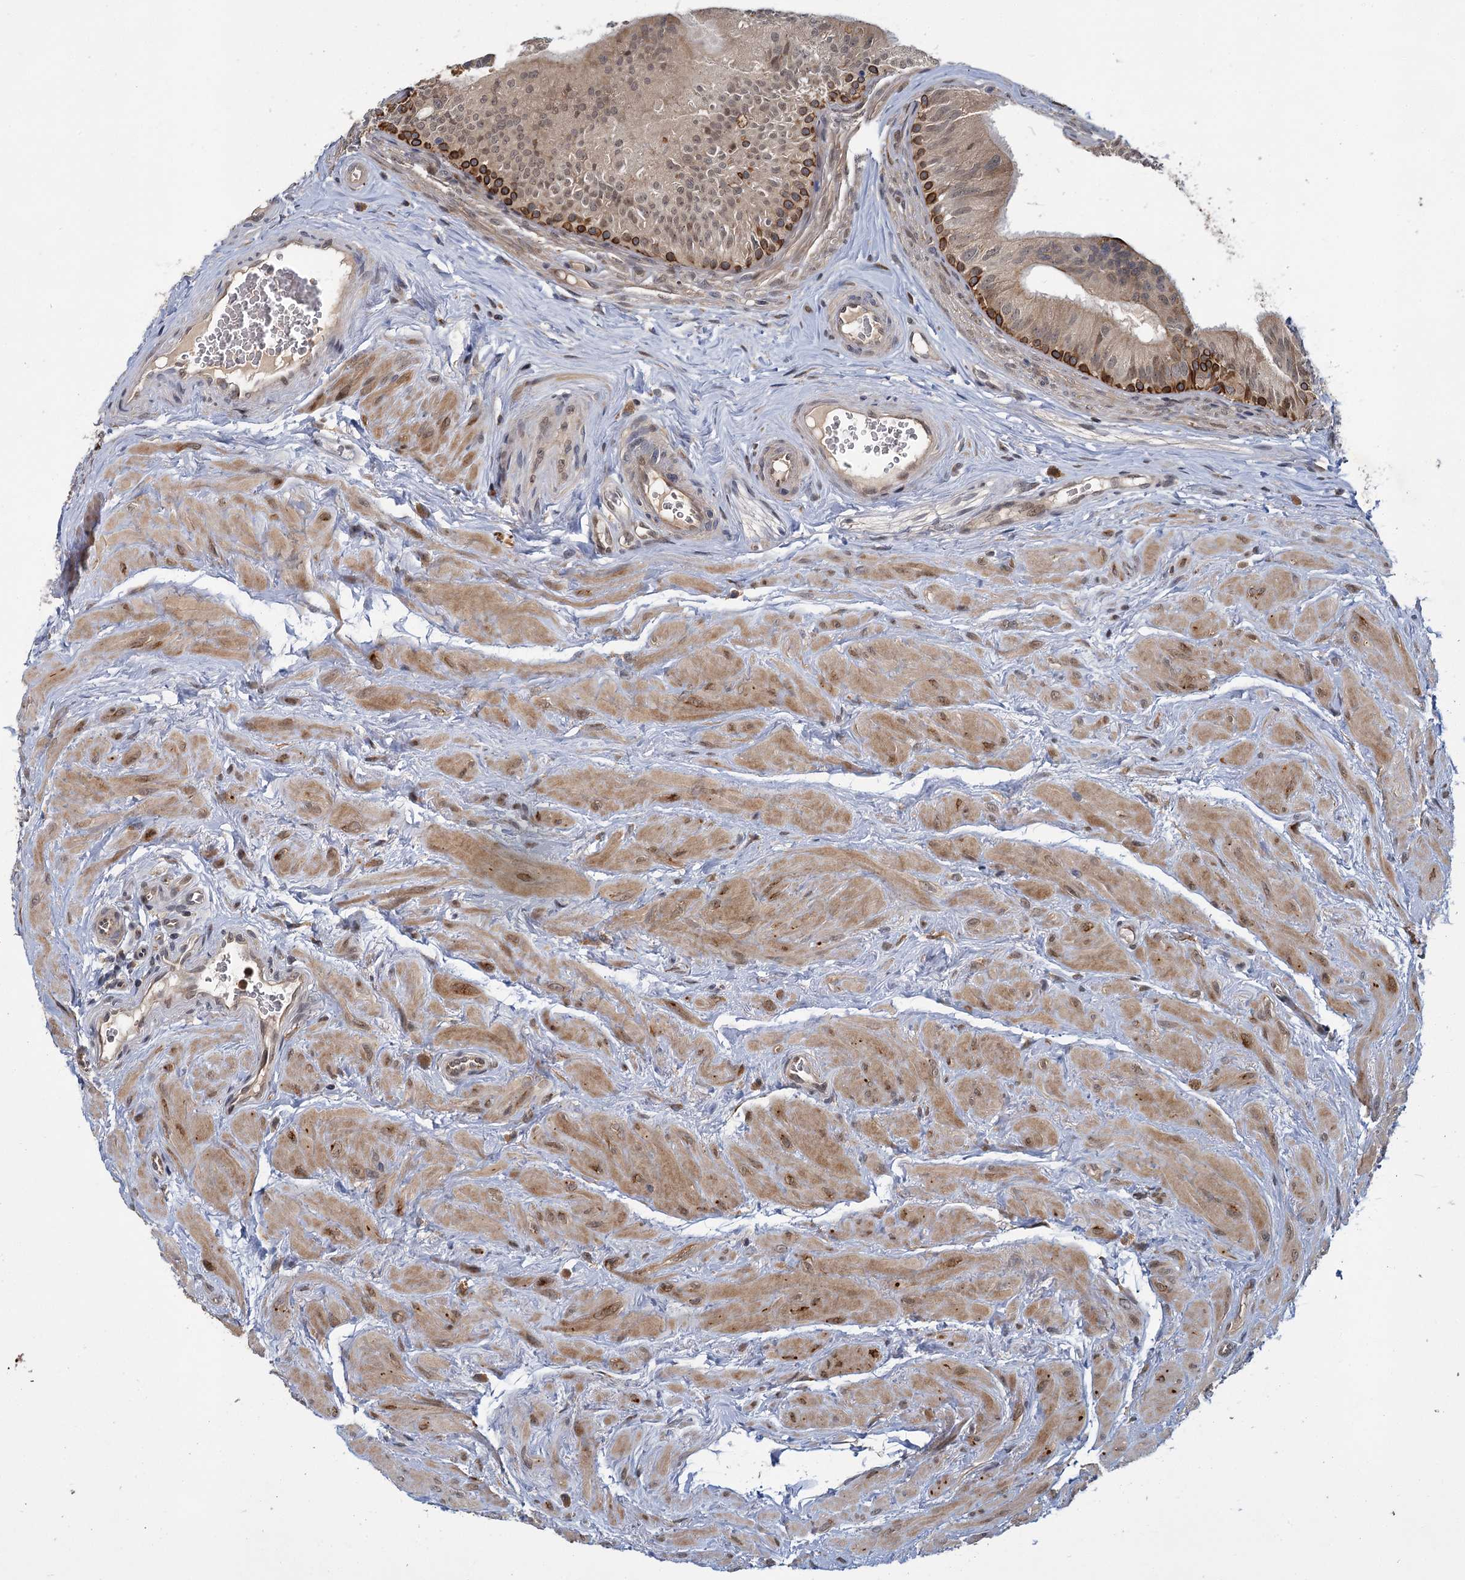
{"staining": {"intensity": "strong", "quantity": "<25%", "location": "cytoplasmic/membranous"}, "tissue": "epididymis", "cell_type": "Glandular cells", "image_type": "normal", "snomed": [{"axis": "morphology", "description": "Normal tissue, NOS"}, {"axis": "topography", "description": "Epididymis"}], "caption": "This micrograph exhibits normal epididymis stained with immunohistochemistry to label a protein in brown. The cytoplasmic/membranous of glandular cells show strong positivity for the protein. Nuclei are counter-stained blue.", "gene": "APBA2", "patient": {"sex": "male", "age": 46}}